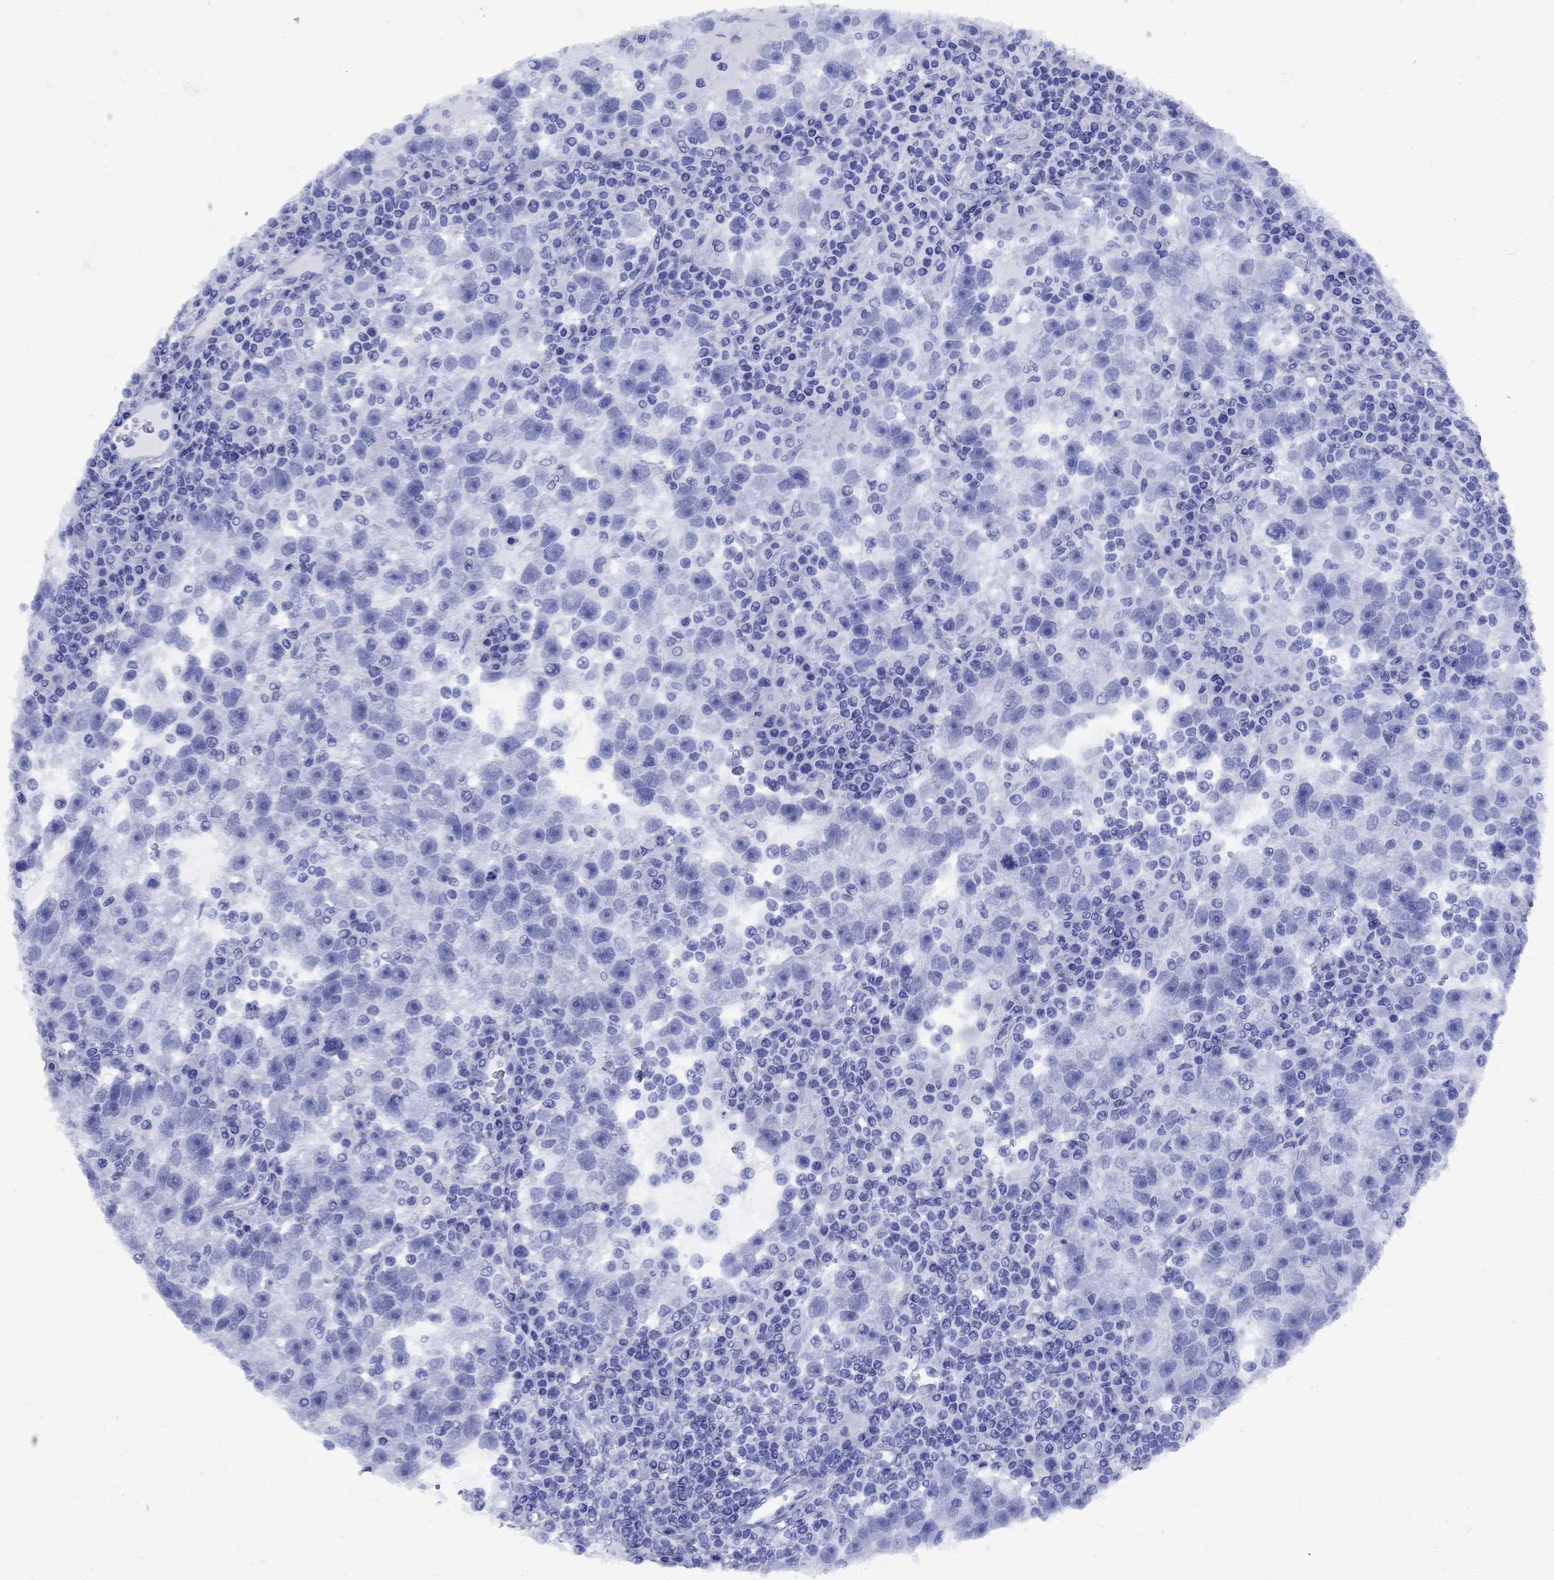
{"staining": {"intensity": "negative", "quantity": "none", "location": "none"}, "tissue": "testis cancer", "cell_type": "Tumor cells", "image_type": "cancer", "snomed": [{"axis": "morphology", "description": "Seminoma, NOS"}, {"axis": "topography", "description": "Testis"}], "caption": "Immunohistochemistry (IHC) of testis seminoma demonstrates no staining in tumor cells.", "gene": "SMCP", "patient": {"sex": "male", "age": 47}}